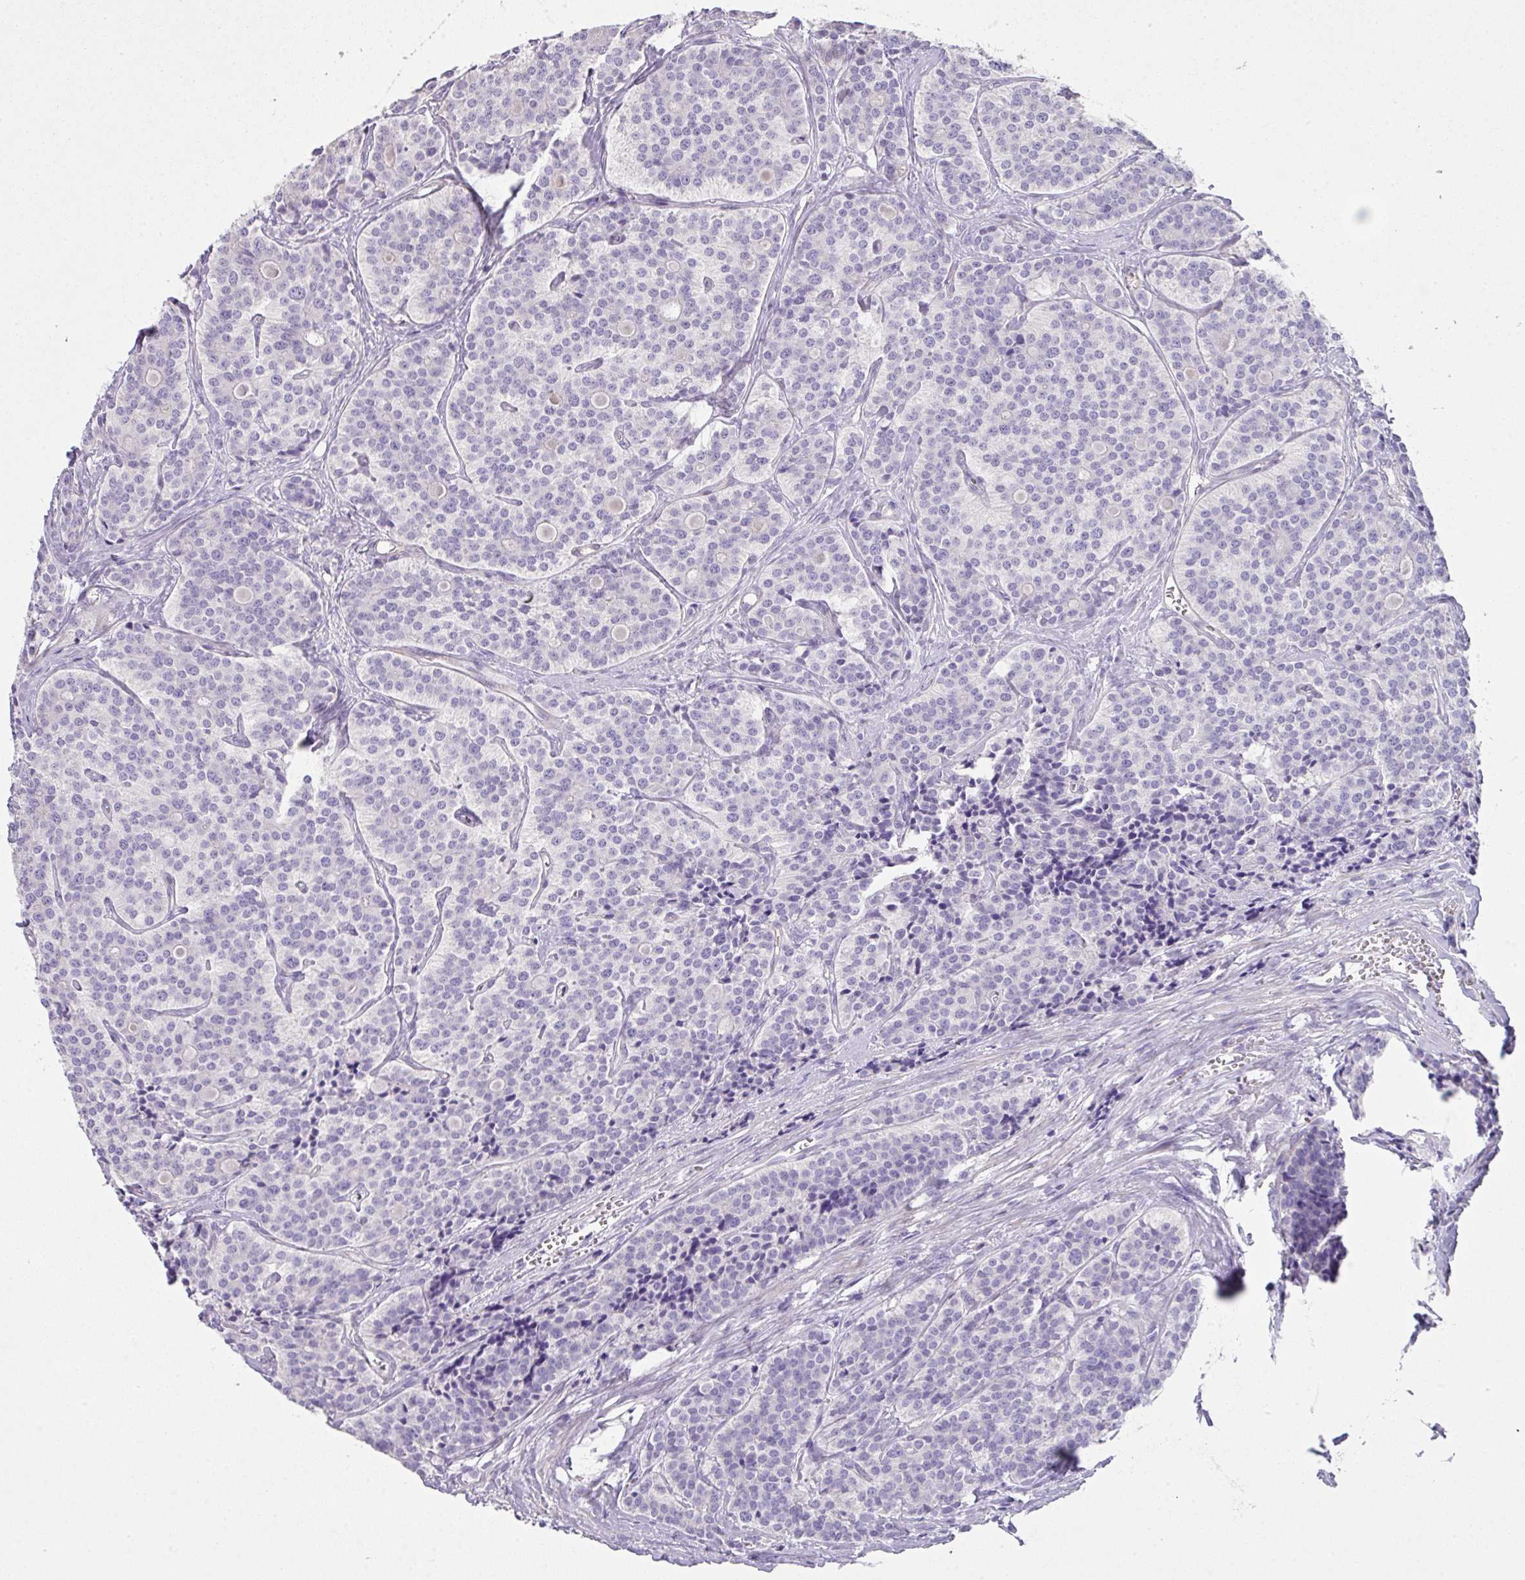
{"staining": {"intensity": "negative", "quantity": "none", "location": "none"}, "tissue": "carcinoid", "cell_type": "Tumor cells", "image_type": "cancer", "snomed": [{"axis": "morphology", "description": "Carcinoid, malignant, NOS"}, {"axis": "topography", "description": "Small intestine"}], "caption": "Carcinoid stained for a protein using immunohistochemistry (IHC) demonstrates no staining tumor cells.", "gene": "GLI4", "patient": {"sex": "male", "age": 63}}